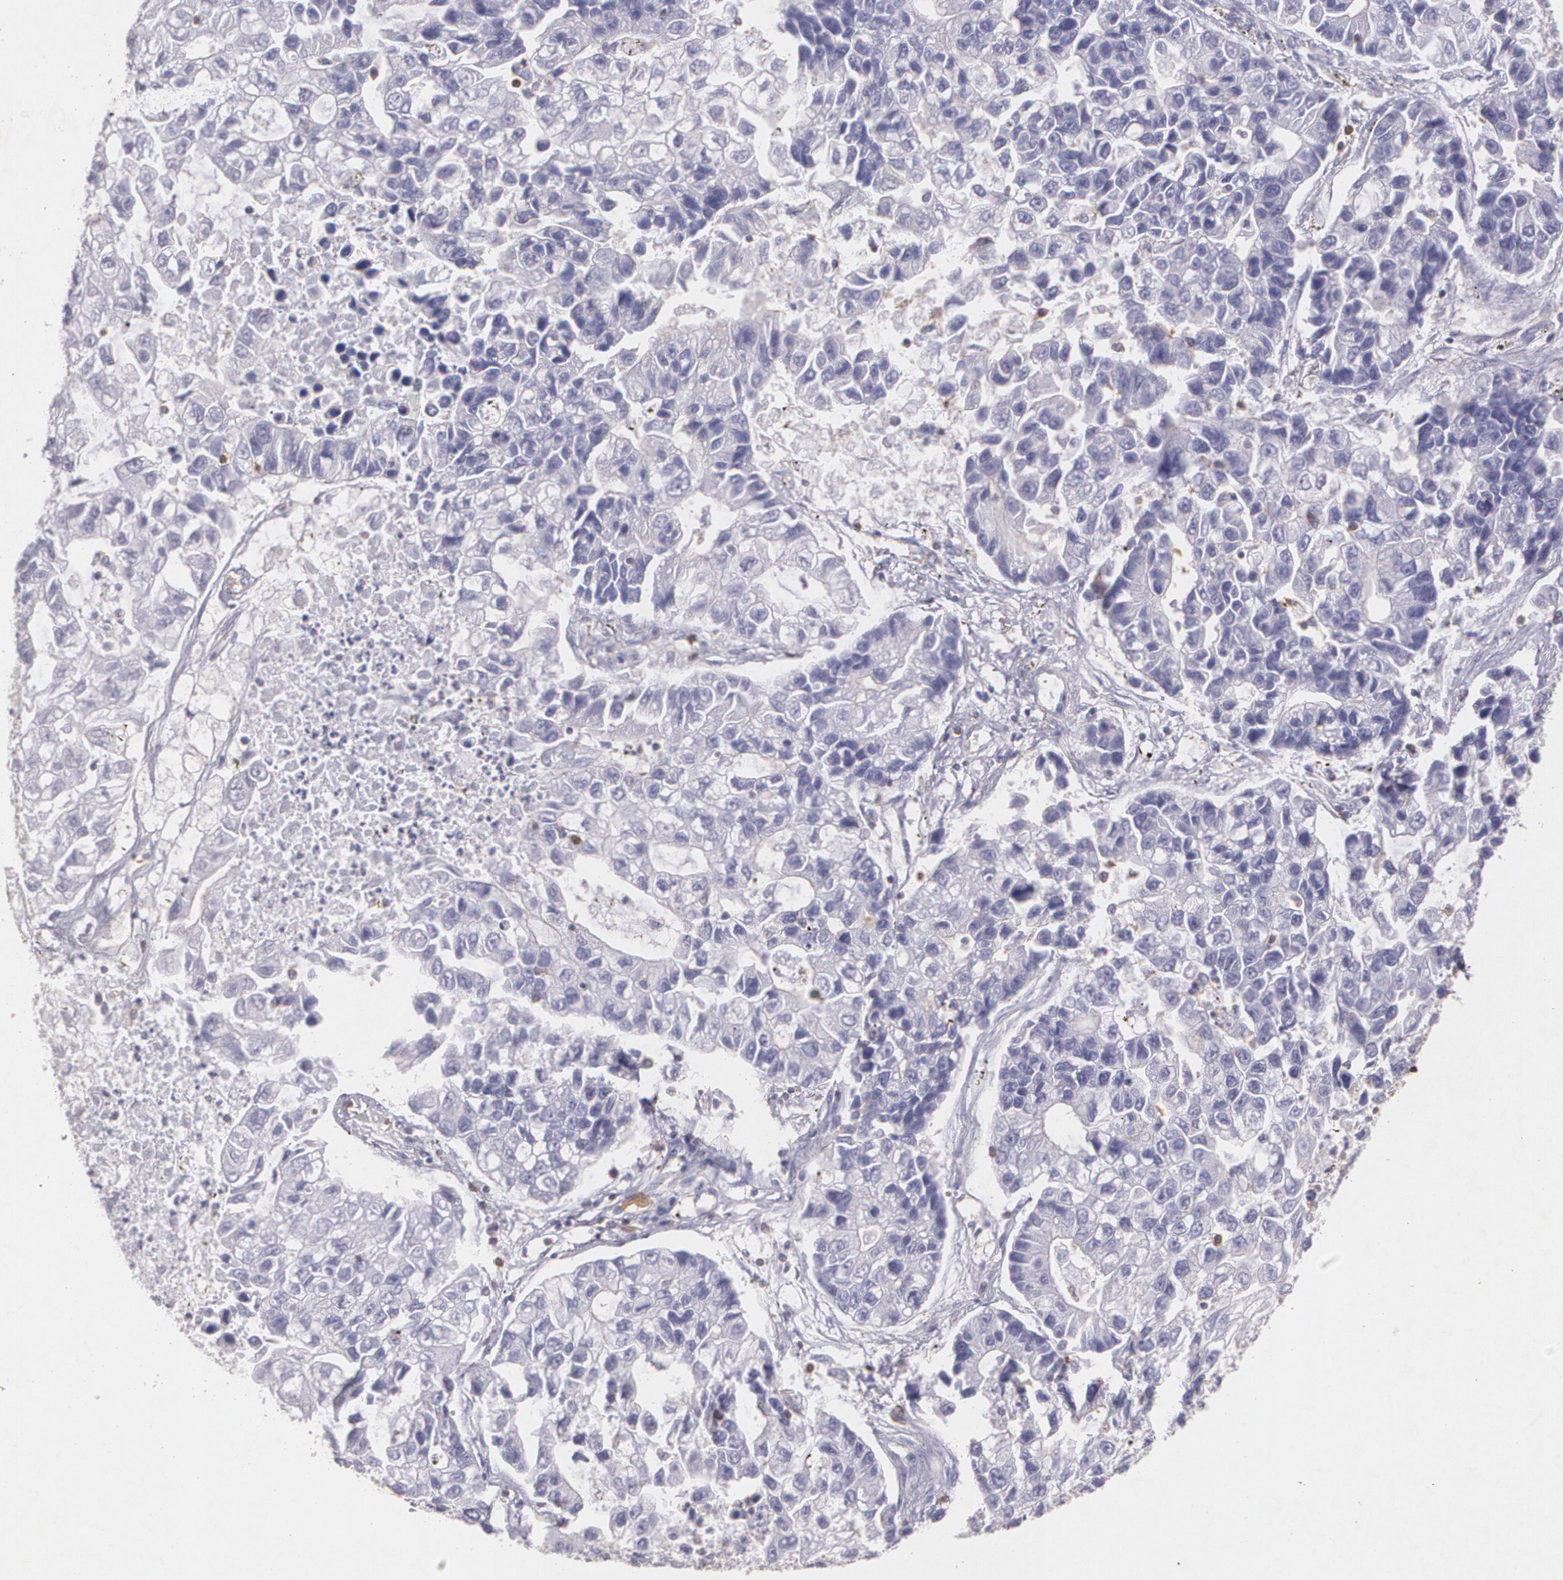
{"staining": {"intensity": "negative", "quantity": "none", "location": "none"}, "tissue": "lung cancer", "cell_type": "Tumor cells", "image_type": "cancer", "snomed": [{"axis": "morphology", "description": "Adenocarcinoma, NOS"}, {"axis": "topography", "description": "Lung"}], "caption": "A high-resolution image shows immunohistochemistry (IHC) staining of adenocarcinoma (lung), which shows no significant staining in tumor cells. (Brightfield microscopy of DAB IHC at high magnification).", "gene": "TGFBR1", "patient": {"sex": "female", "age": 51}}